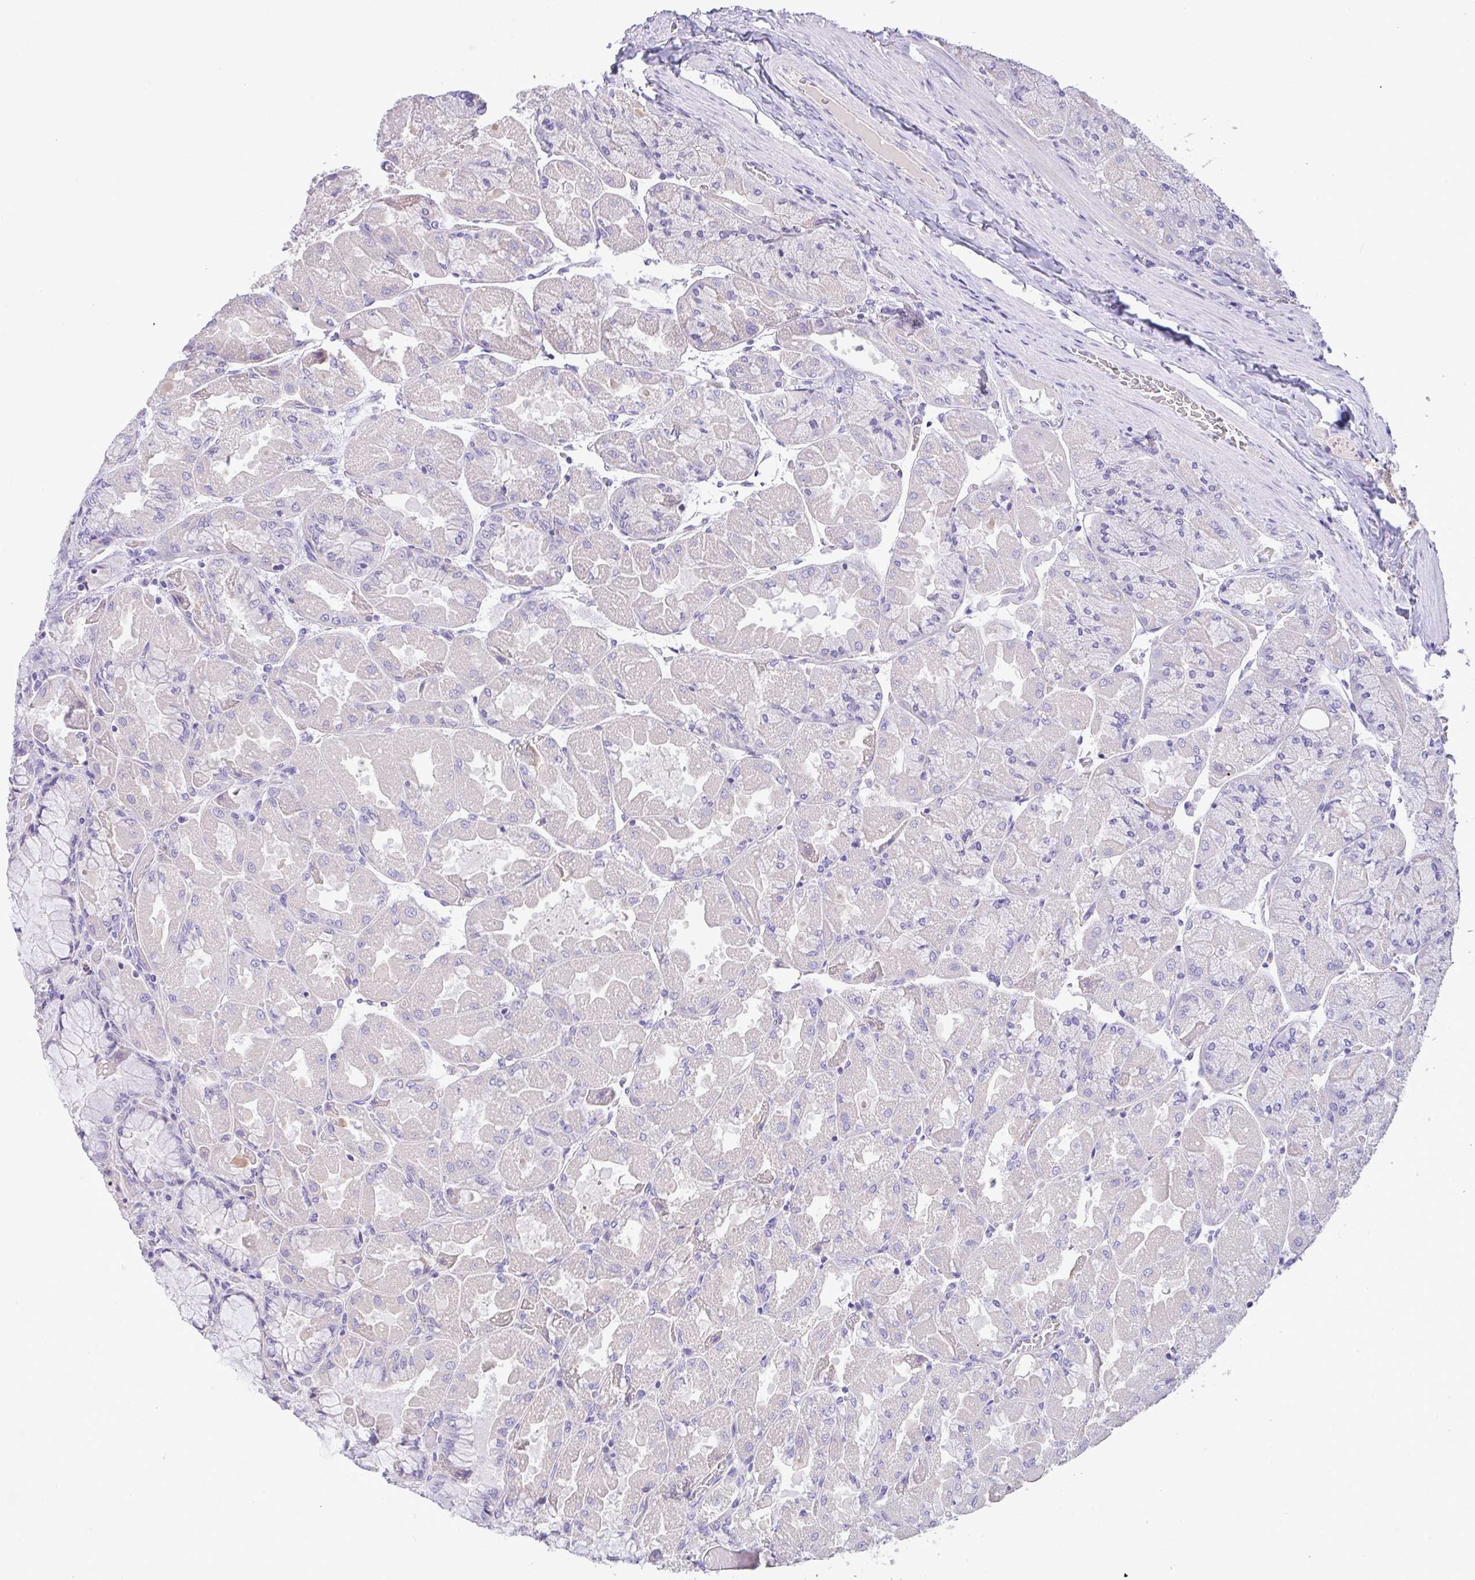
{"staining": {"intensity": "negative", "quantity": "none", "location": "none"}, "tissue": "stomach", "cell_type": "Glandular cells", "image_type": "normal", "snomed": [{"axis": "morphology", "description": "Normal tissue, NOS"}, {"axis": "topography", "description": "Stomach"}], "caption": "Photomicrograph shows no protein staining in glandular cells of benign stomach.", "gene": "CA10", "patient": {"sex": "female", "age": 61}}